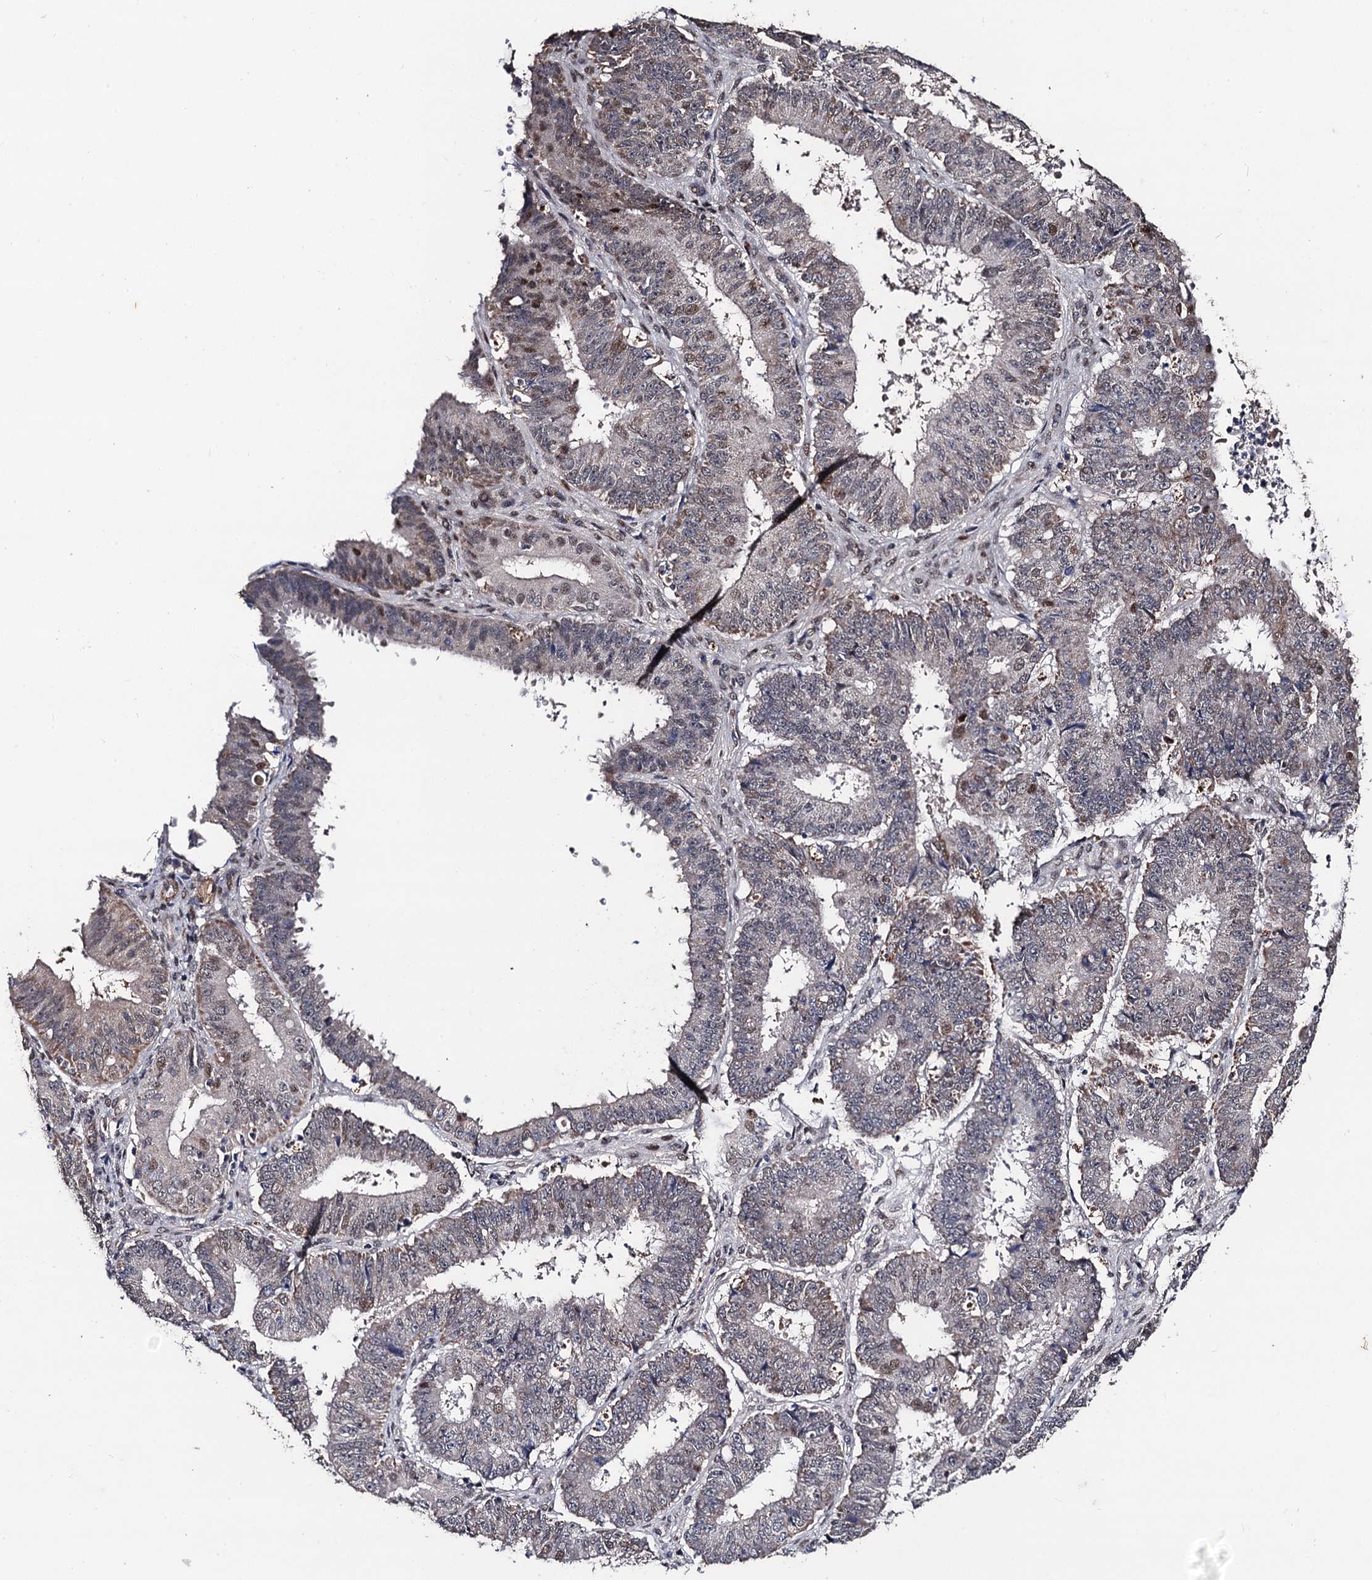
{"staining": {"intensity": "moderate", "quantity": "25%-75%", "location": "nuclear"}, "tissue": "ovarian cancer", "cell_type": "Tumor cells", "image_type": "cancer", "snomed": [{"axis": "morphology", "description": "Carcinoma, endometroid"}, {"axis": "topography", "description": "Appendix"}, {"axis": "topography", "description": "Ovary"}], "caption": "Immunohistochemical staining of ovarian cancer (endometroid carcinoma) displays medium levels of moderate nuclear expression in approximately 25%-75% of tumor cells.", "gene": "PPTC7", "patient": {"sex": "female", "age": 42}}